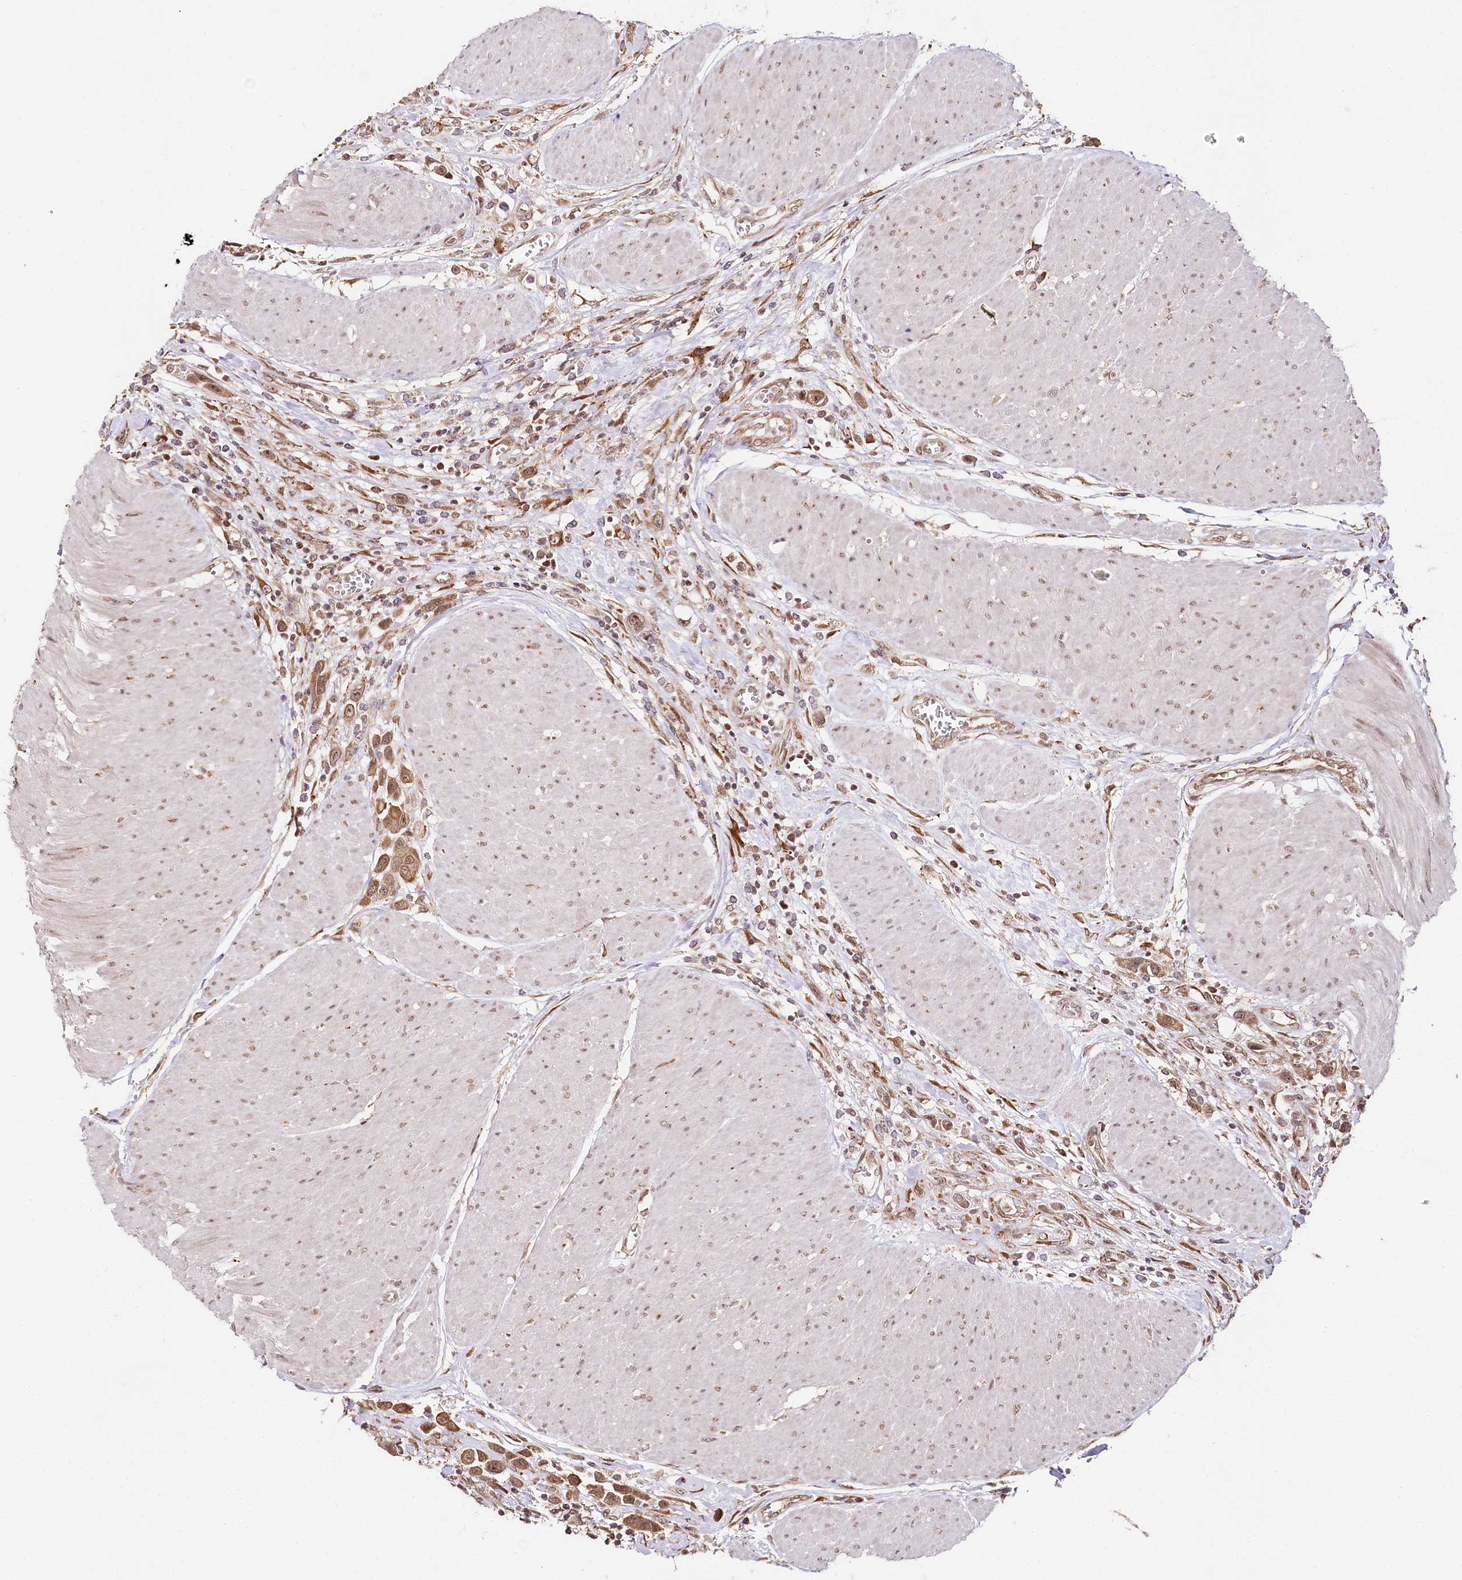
{"staining": {"intensity": "moderate", "quantity": ">75%", "location": "cytoplasmic/membranous,nuclear"}, "tissue": "urothelial cancer", "cell_type": "Tumor cells", "image_type": "cancer", "snomed": [{"axis": "morphology", "description": "Urothelial carcinoma, High grade"}, {"axis": "topography", "description": "Urinary bladder"}], "caption": "Tumor cells reveal medium levels of moderate cytoplasmic/membranous and nuclear positivity in approximately >75% of cells in urothelial cancer.", "gene": "ENSG00000144785", "patient": {"sex": "male", "age": 50}}